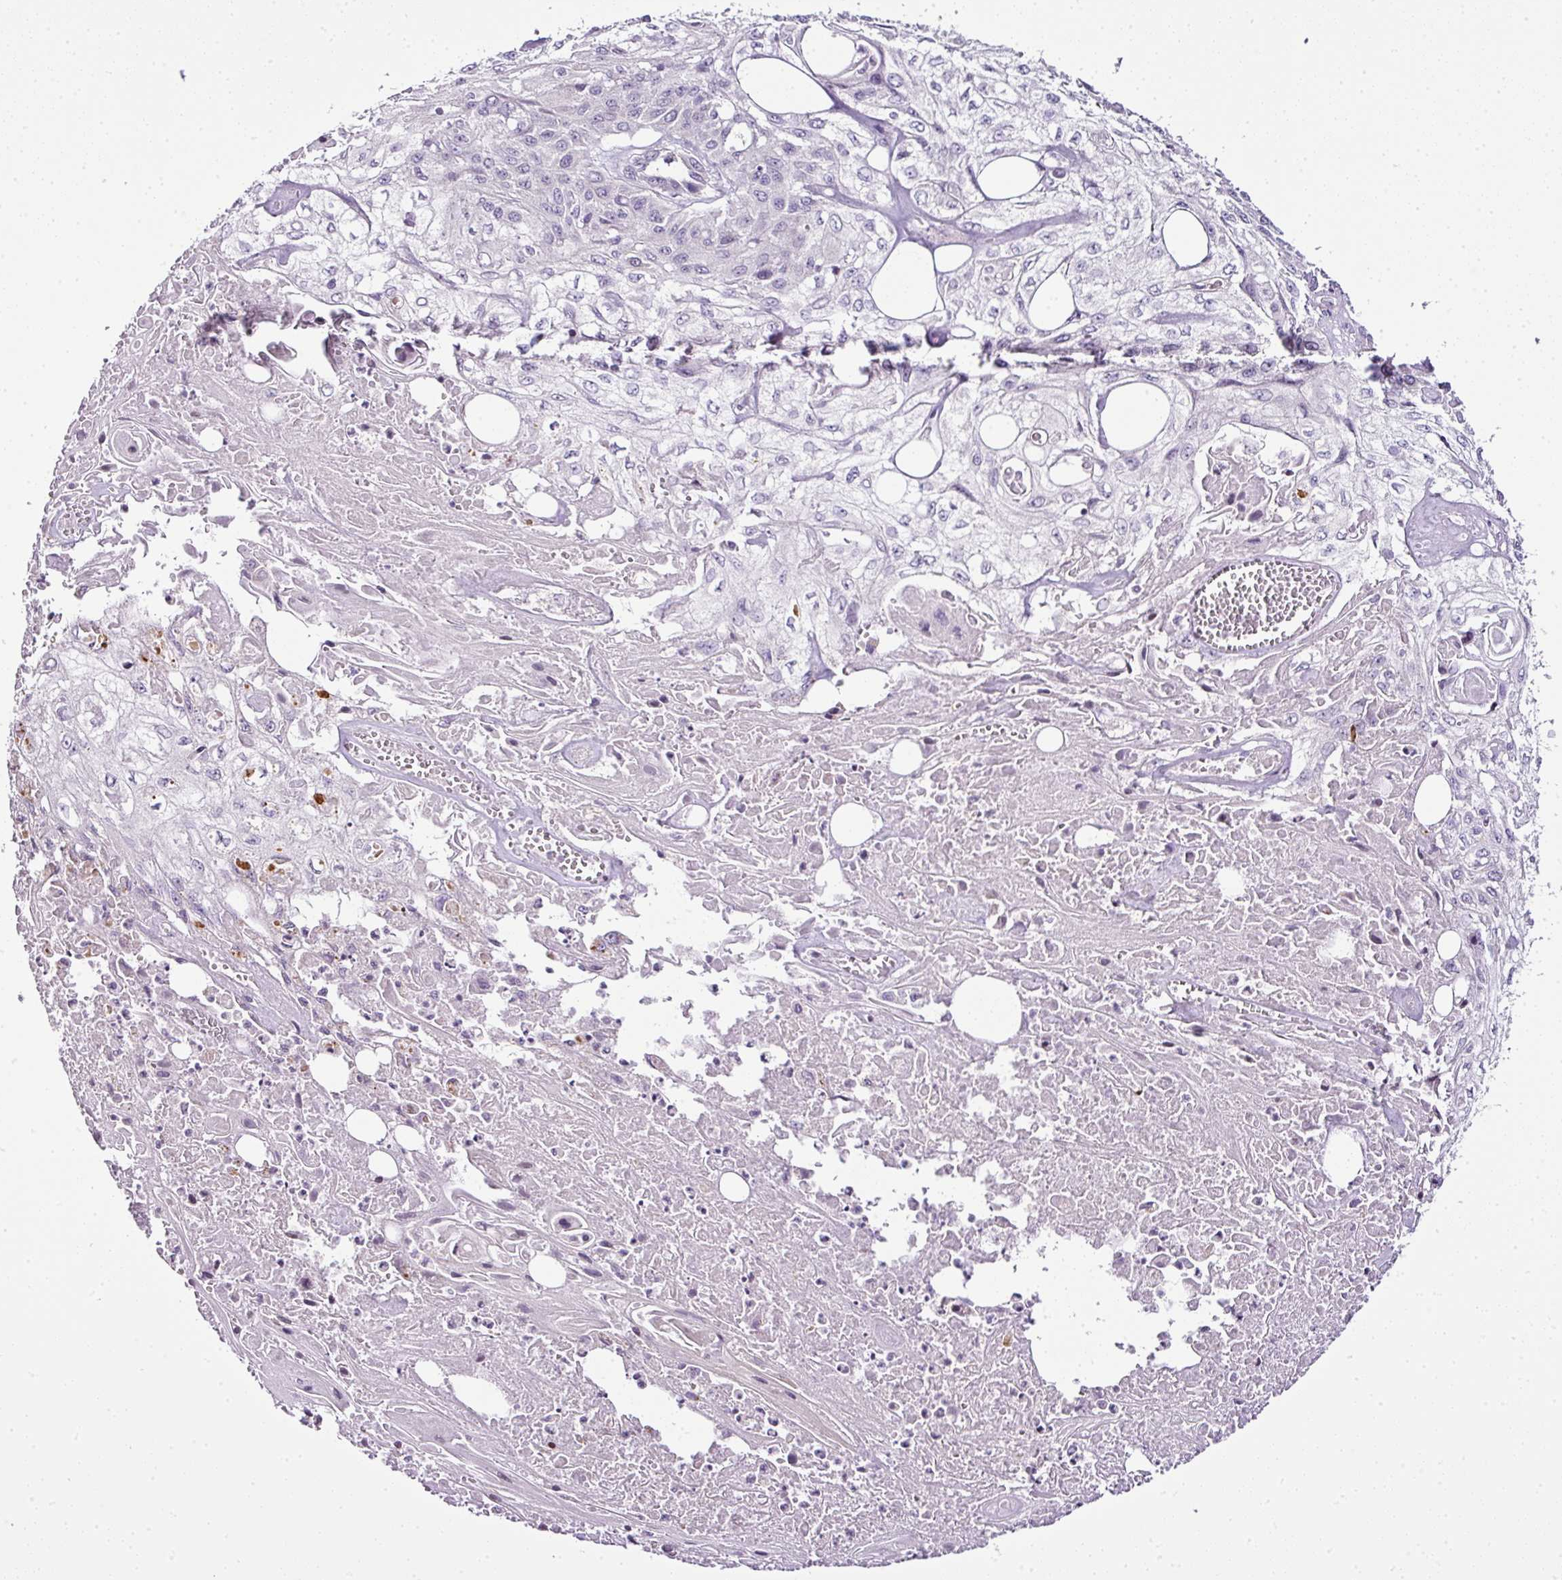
{"staining": {"intensity": "negative", "quantity": "none", "location": "none"}, "tissue": "skin cancer", "cell_type": "Tumor cells", "image_type": "cancer", "snomed": [{"axis": "morphology", "description": "Squamous cell carcinoma, NOS"}, {"axis": "morphology", "description": "Squamous cell carcinoma, metastatic, NOS"}, {"axis": "topography", "description": "Skin"}, {"axis": "topography", "description": "Lymph node"}], "caption": "This is an IHC image of human skin cancer. There is no positivity in tumor cells.", "gene": "TEX30", "patient": {"sex": "male", "age": 75}}